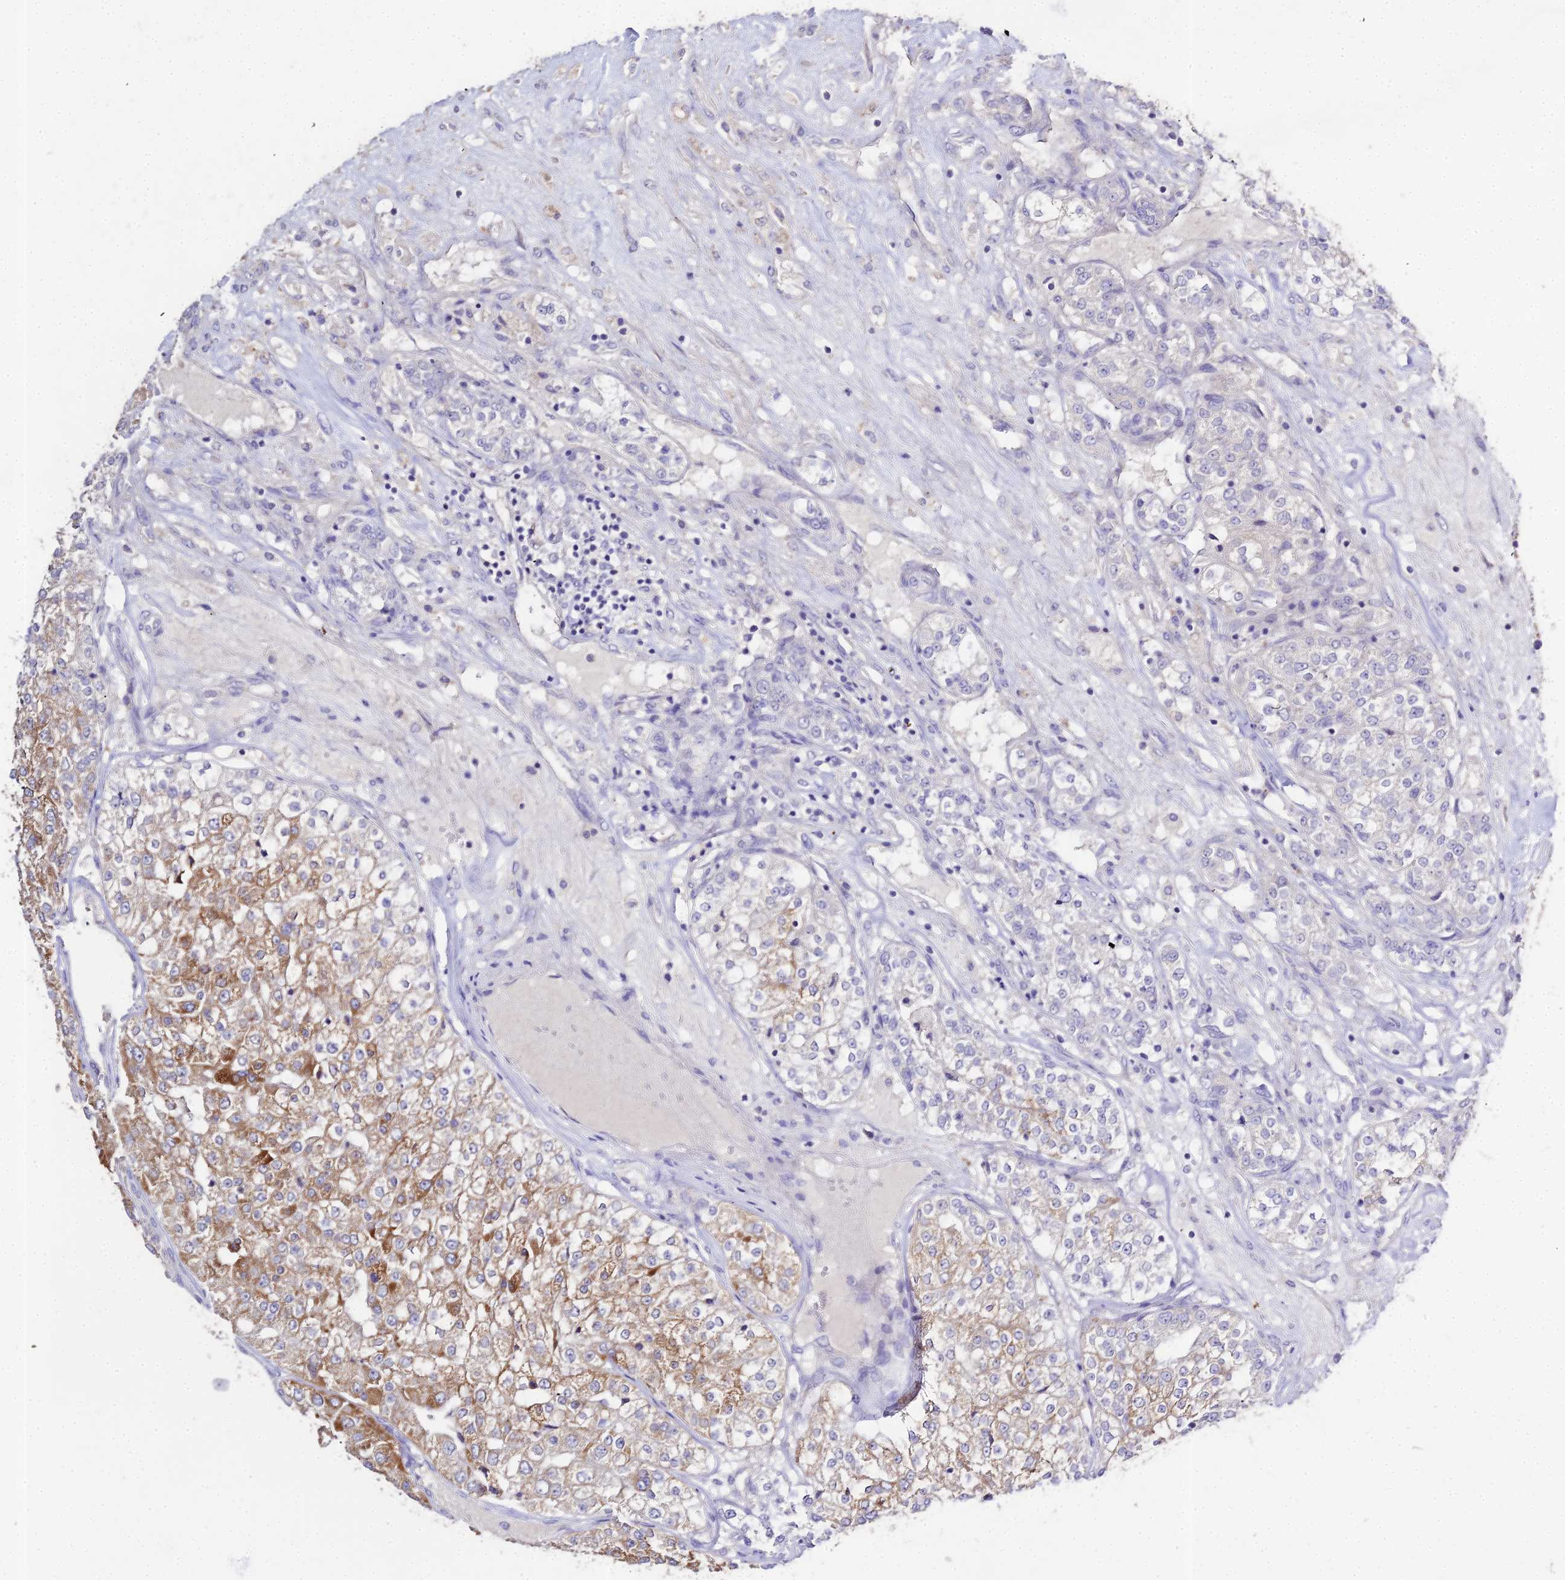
{"staining": {"intensity": "moderate", "quantity": "25%-75%", "location": "cytoplasmic/membranous"}, "tissue": "renal cancer", "cell_type": "Tumor cells", "image_type": "cancer", "snomed": [{"axis": "morphology", "description": "Adenocarcinoma, NOS"}, {"axis": "topography", "description": "Kidney"}], "caption": "Immunohistochemistry (DAB (3,3'-diaminobenzidine)) staining of human adenocarcinoma (renal) demonstrates moderate cytoplasmic/membranous protein positivity in about 25%-75% of tumor cells. (DAB (3,3'-diaminobenzidine) IHC, brown staining for protein, blue staining for nuclei).", "gene": "GLYAT", "patient": {"sex": "female", "age": 63}}